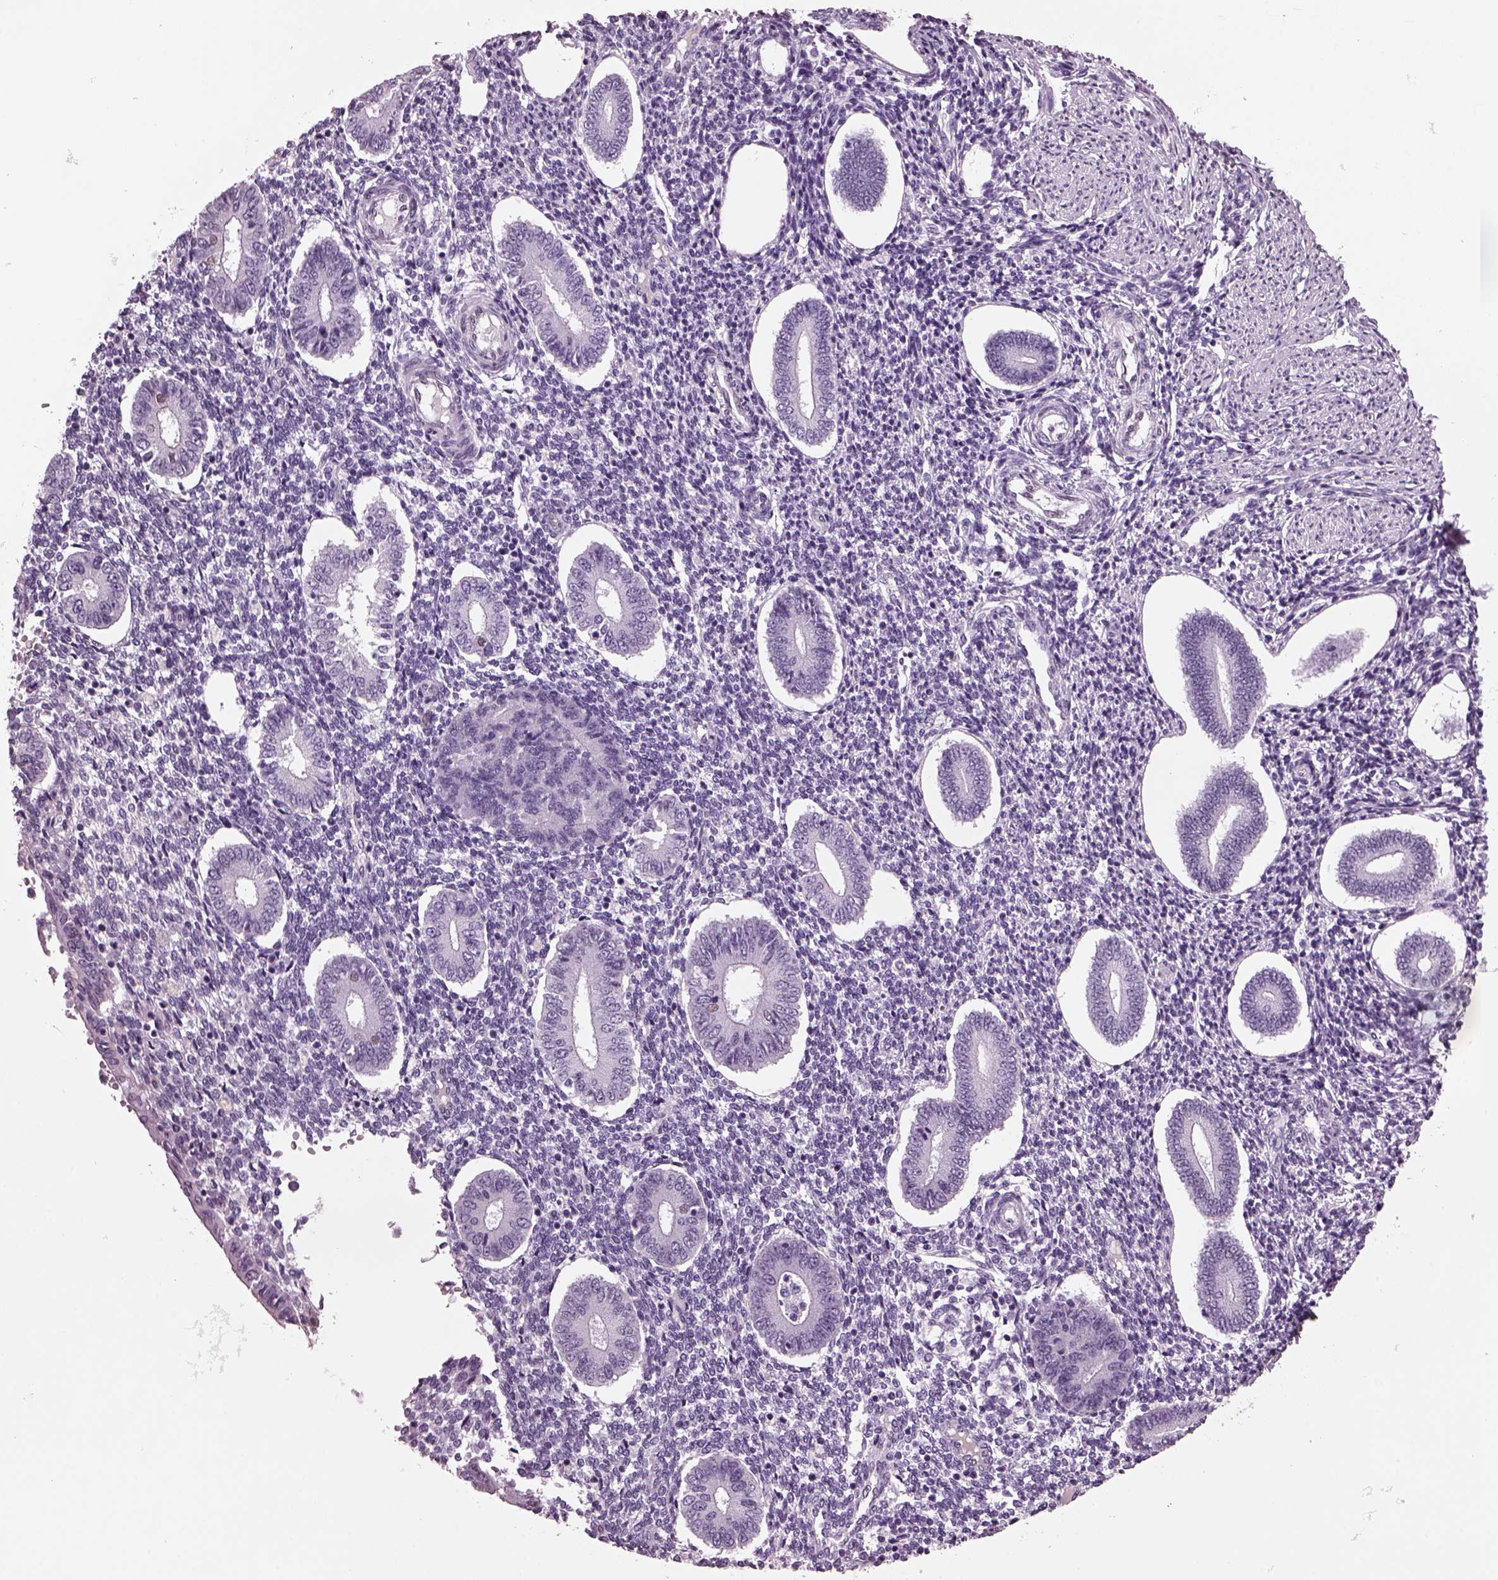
{"staining": {"intensity": "negative", "quantity": "none", "location": "none"}, "tissue": "endometrium", "cell_type": "Cells in endometrial stroma", "image_type": "normal", "snomed": [{"axis": "morphology", "description": "Normal tissue, NOS"}, {"axis": "topography", "description": "Endometrium"}], "caption": "Immunohistochemical staining of normal endometrium demonstrates no significant expression in cells in endometrial stroma. (Stains: DAB (3,3'-diaminobenzidine) immunohistochemistry (IHC) with hematoxylin counter stain, Microscopy: brightfield microscopy at high magnification).", "gene": "KRTAP3", "patient": {"sex": "female", "age": 40}}